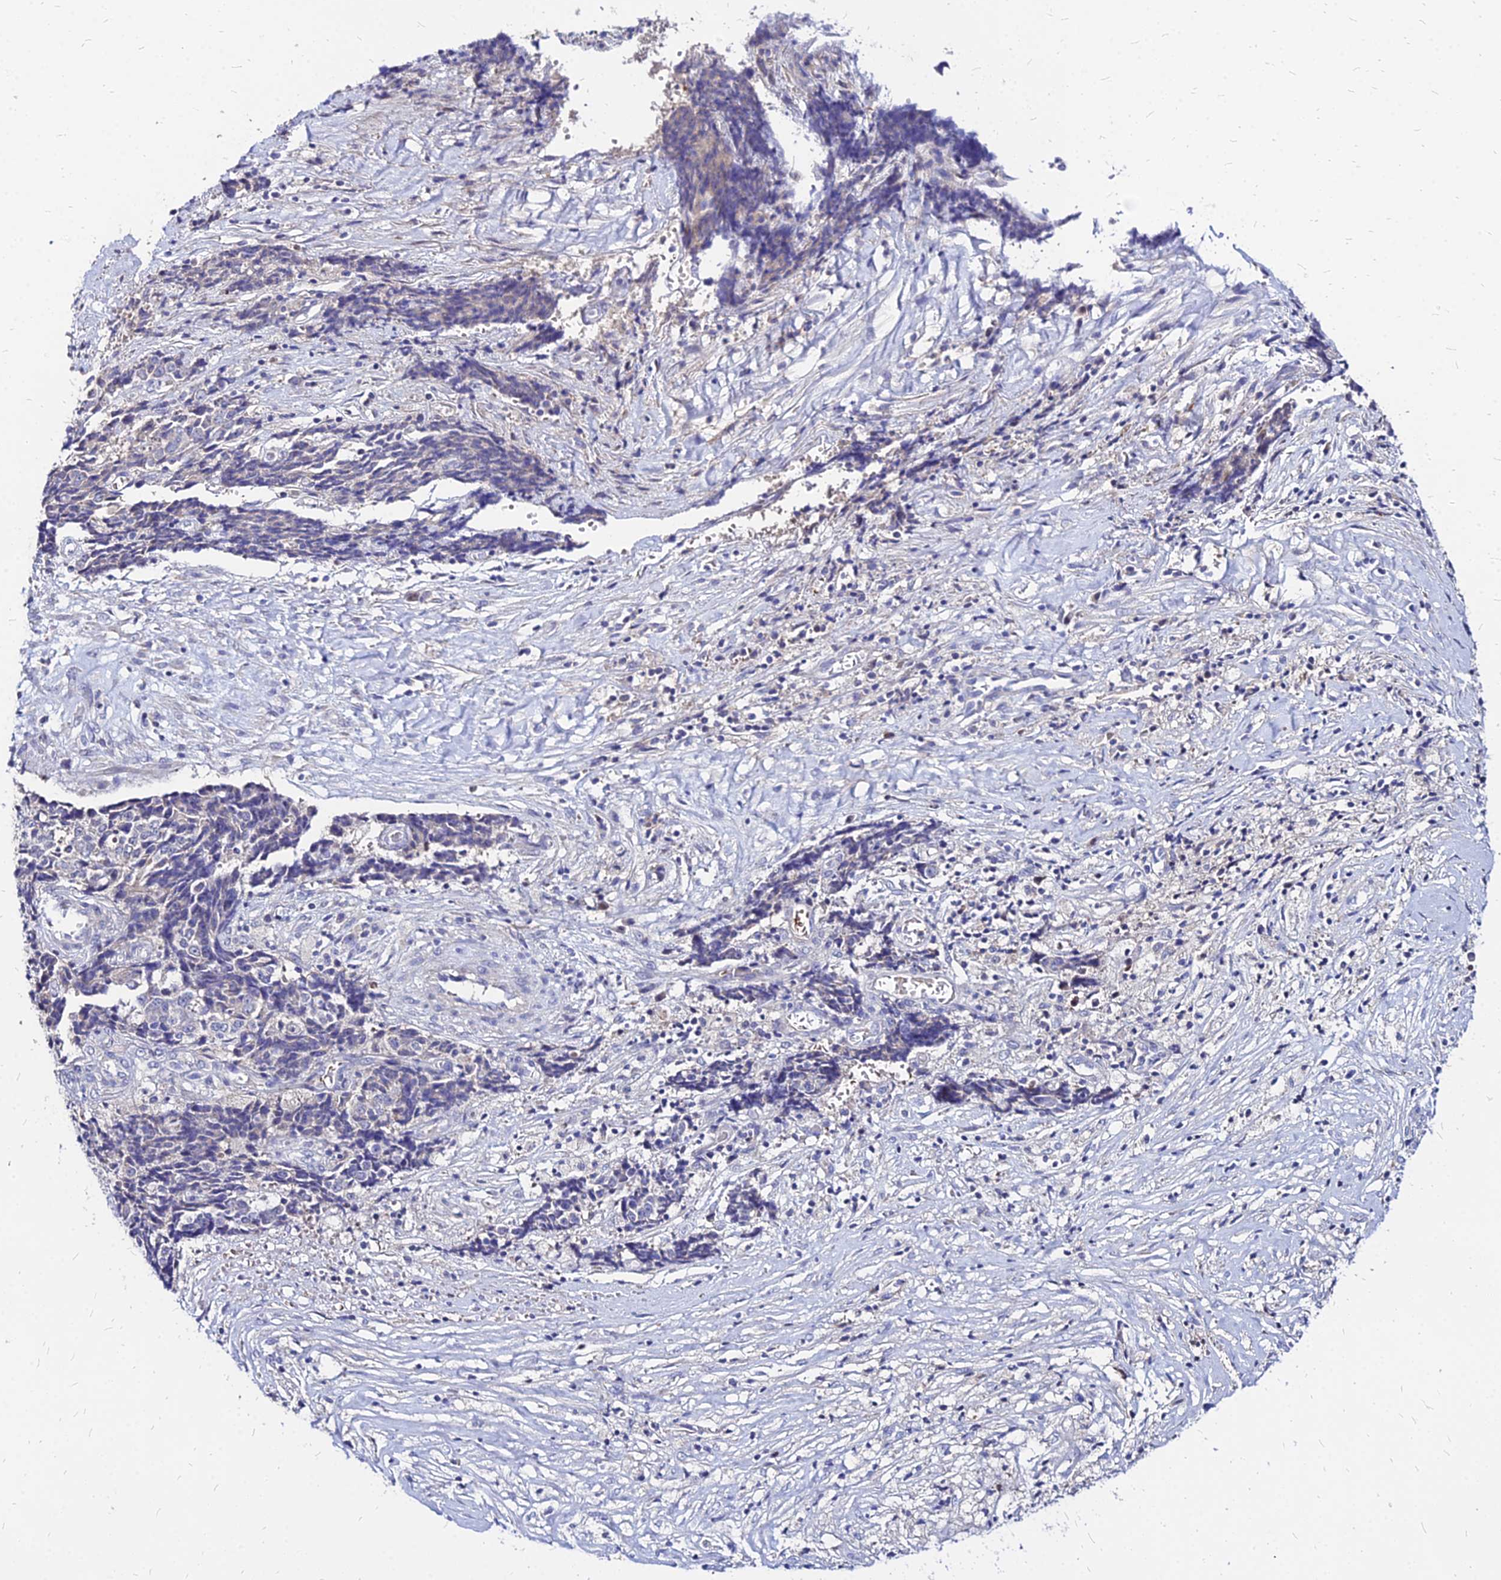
{"staining": {"intensity": "negative", "quantity": "none", "location": "none"}, "tissue": "ovarian cancer", "cell_type": "Tumor cells", "image_type": "cancer", "snomed": [{"axis": "morphology", "description": "Carcinoma, endometroid"}, {"axis": "topography", "description": "Ovary"}], "caption": "Tumor cells are negative for protein expression in human endometroid carcinoma (ovarian).", "gene": "ACSM6", "patient": {"sex": "female", "age": 42}}